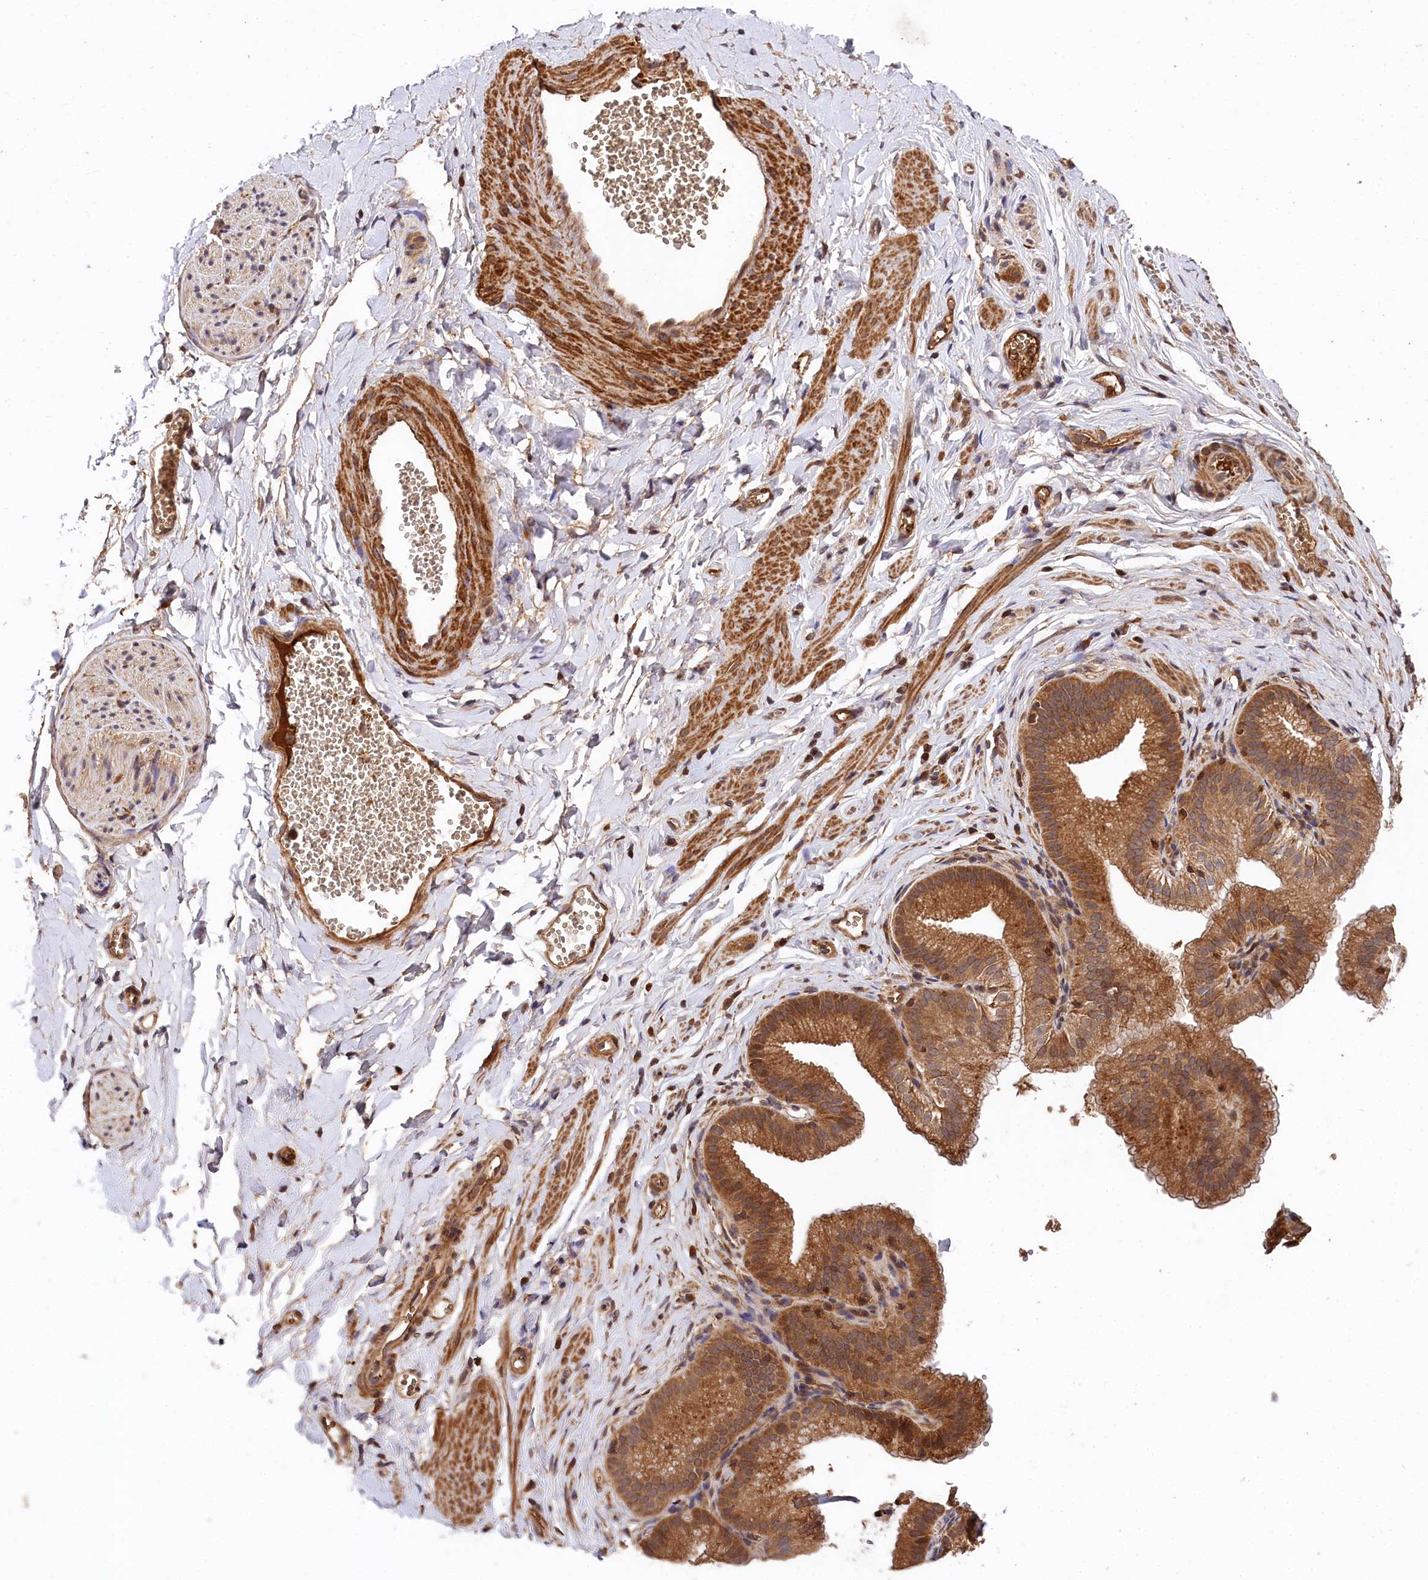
{"staining": {"intensity": "weak", "quantity": ">75%", "location": "cytoplasmic/membranous"}, "tissue": "adipose tissue", "cell_type": "Adipocytes", "image_type": "normal", "snomed": [{"axis": "morphology", "description": "Normal tissue, NOS"}, {"axis": "topography", "description": "Gallbladder"}, {"axis": "topography", "description": "Peripheral nerve tissue"}], "caption": "This is an image of immunohistochemistry (IHC) staining of benign adipose tissue, which shows weak staining in the cytoplasmic/membranous of adipocytes.", "gene": "MCF2L2", "patient": {"sex": "male", "age": 38}}